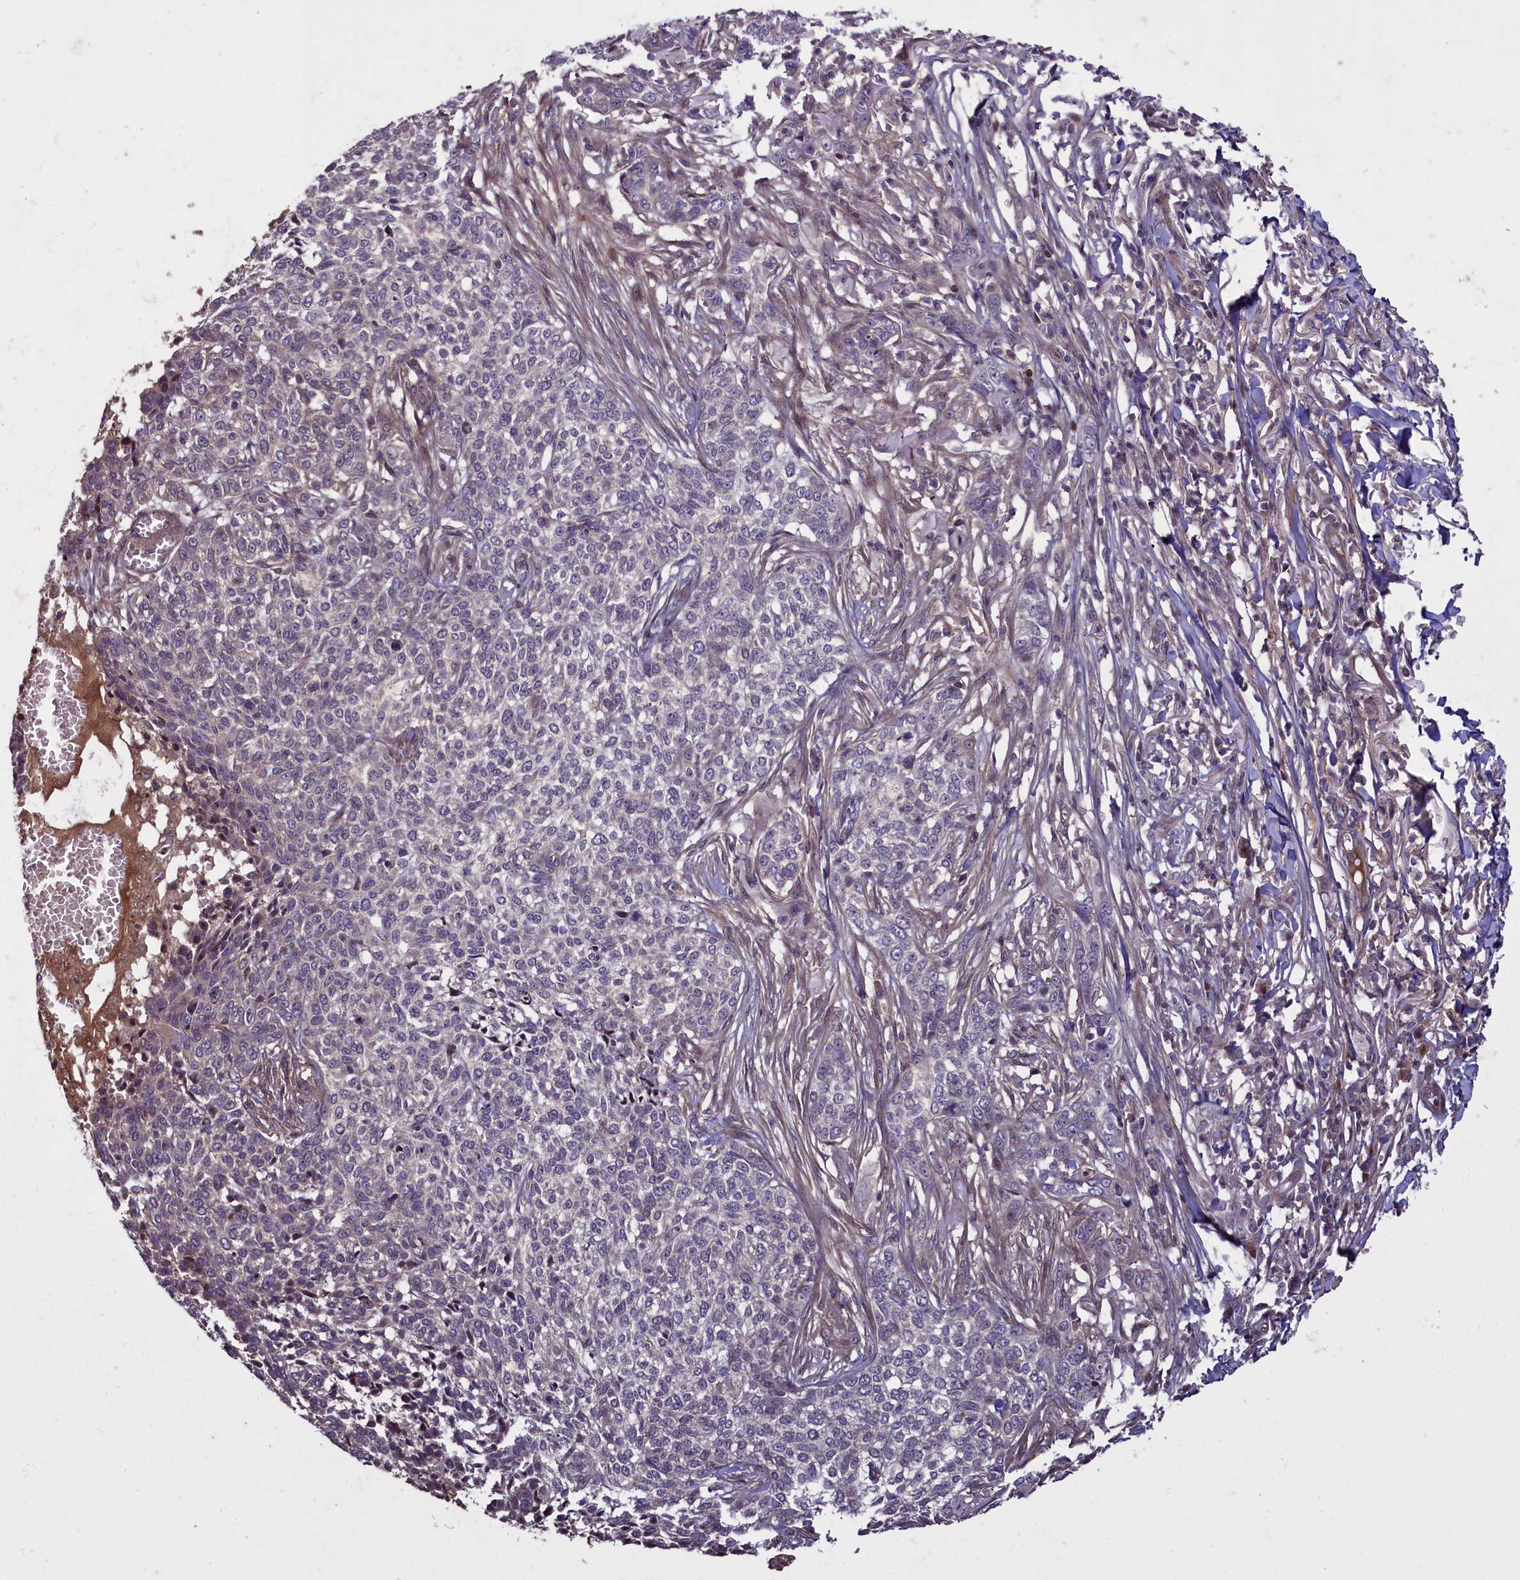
{"staining": {"intensity": "negative", "quantity": "none", "location": "none"}, "tissue": "skin cancer", "cell_type": "Tumor cells", "image_type": "cancer", "snomed": [{"axis": "morphology", "description": "Basal cell carcinoma"}, {"axis": "topography", "description": "Skin"}], "caption": "There is no significant staining in tumor cells of skin cancer. Nuclei are stained in blue.", "gene": "MAN2C1", "patient": {"sex": "male", "age": 85}}